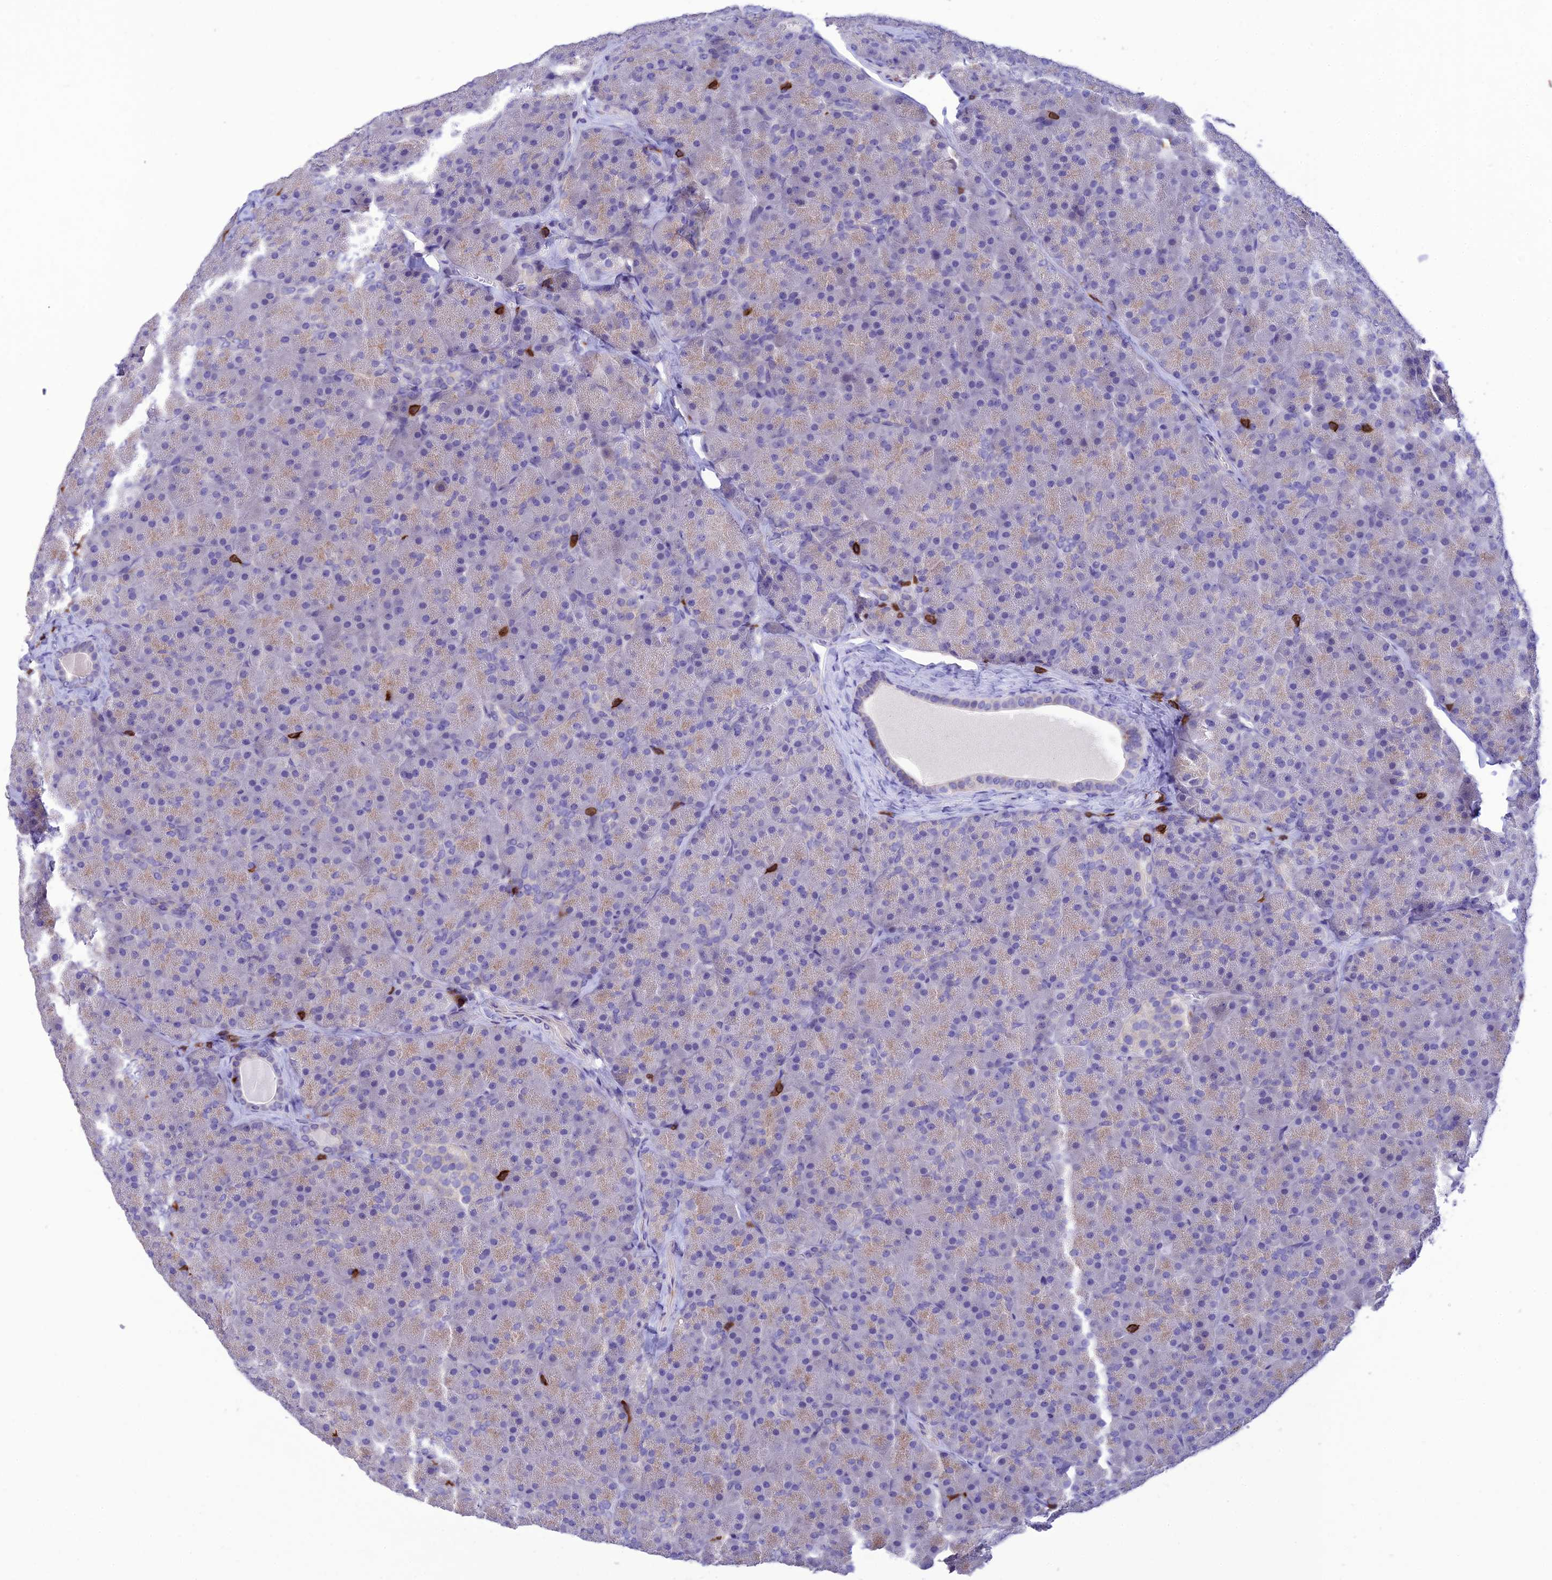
{"staining": {"intensity": "weak", "quantity": "25%-75%", "location": "cytoplasmic/membranous"}, "tissue": "pancreas", "cell_type": "Exocrine glandular cells", "image_type": "normal", "snomed": [{"axis": "morphology", "description": "Normal tissue, NOS"}, {"axis": "topography", "description": "Pancreas"}], "caption": "About 25%-75% of exocrine glandular cells in benign pancreas display weak cytoplasmic/membranous protein expression as visualized by brown immunohistochemical staining.", "gene": "PTPRCAP", "patient": {"sex": "male", "age": 36}}